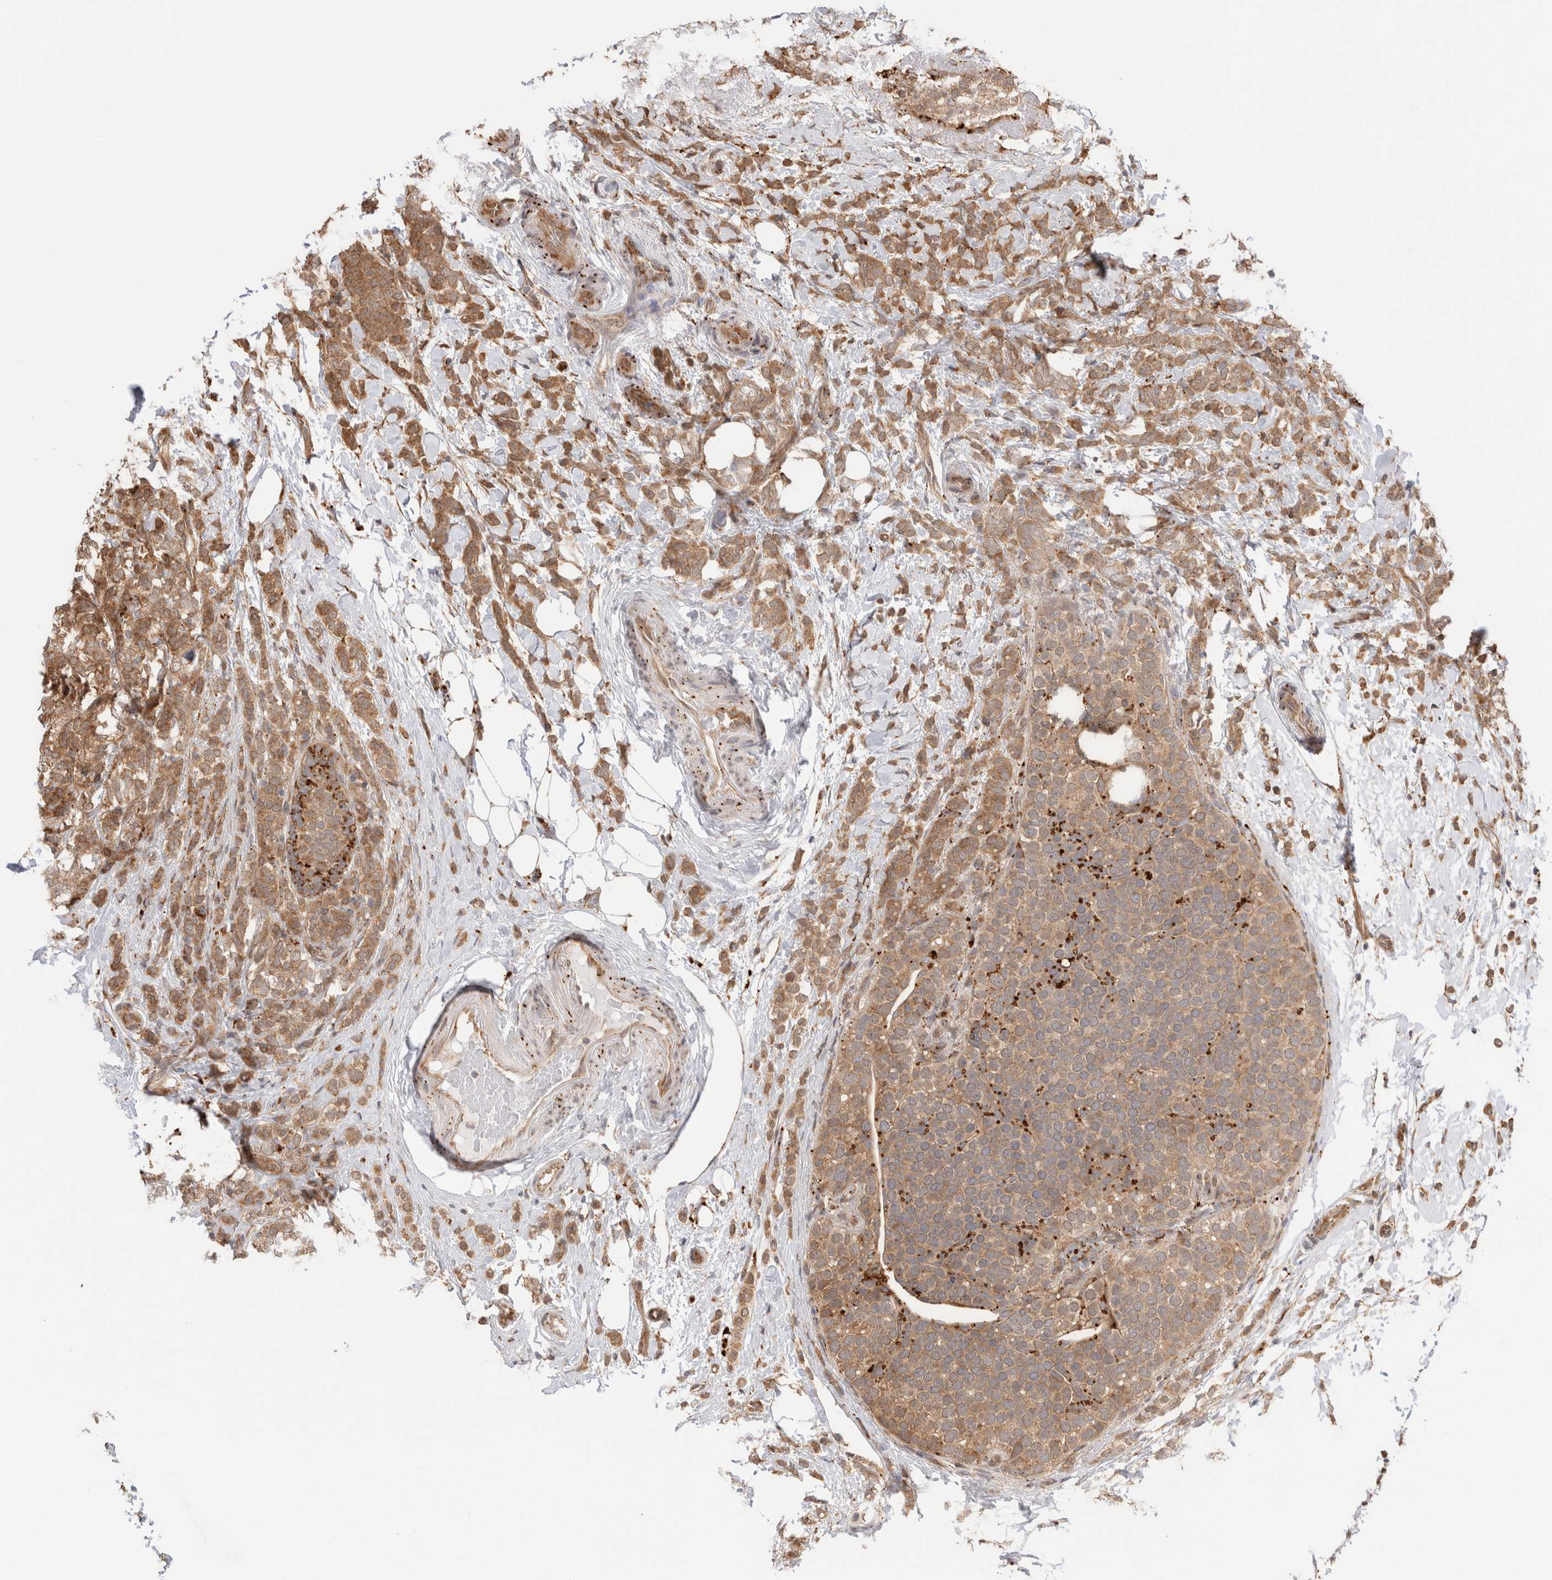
{"staining": {"intensity": "moderate", "quantity": ">75%", "location": "cytoplasmic/membranous"}, "tissue": "breast cancer", "cell_type": "Tumor cells", "image_type": "cancer", "snomed": [{"axis": "morphology", "description": "Lobular carcinoma"}, {"axis": "topography", "description": "Breast"}], "caption": "IHC of human breast cancer (lobular carcinoma) reveals medium levels of moderate cytoplasmic/membranous staining in approximately >75% of tumor cells.", "gene": "ACTL9", "patient": {"sex": "female", "age": 50}}